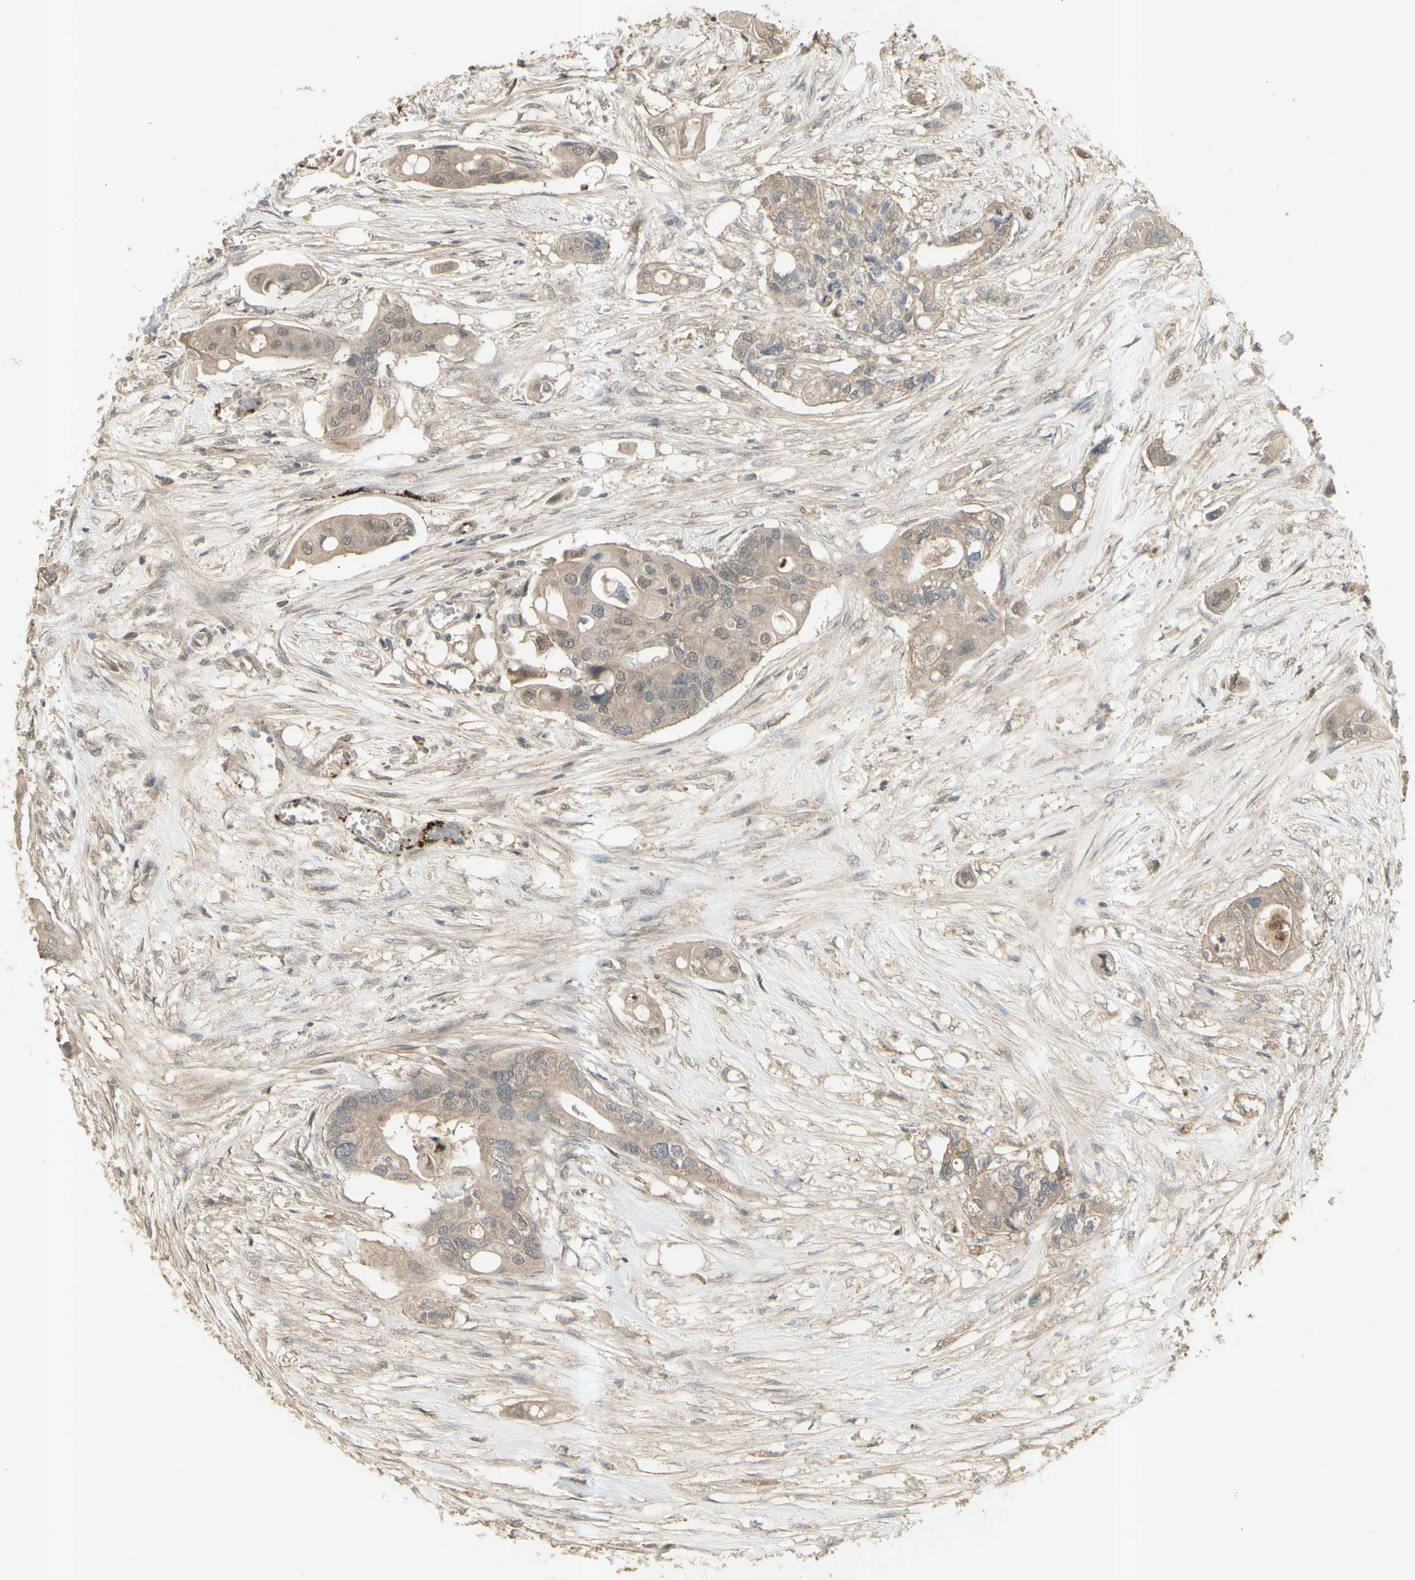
{"staining": {"intensity": "weak", "quantity": ">75%", "location": "cytoplasmic/membranous"}, "tissue": "colorectal cancer", "cell_type": "Tumor cells", "image_type": "cancer", "snomed": [{"axis": "morphology", "description": "Adenocarcinoma, NOS"}, {"axis": "topography", "description": "Colon"}], "caption": "Brown immunohistochemical staining in colorectal cancer (adenocarcinoma) shows weak cytoplasmic/membranous expression in about >75% of tumor cells.", "gene": "ALOX12", "patient": {"sex": "female", "age": 57}}